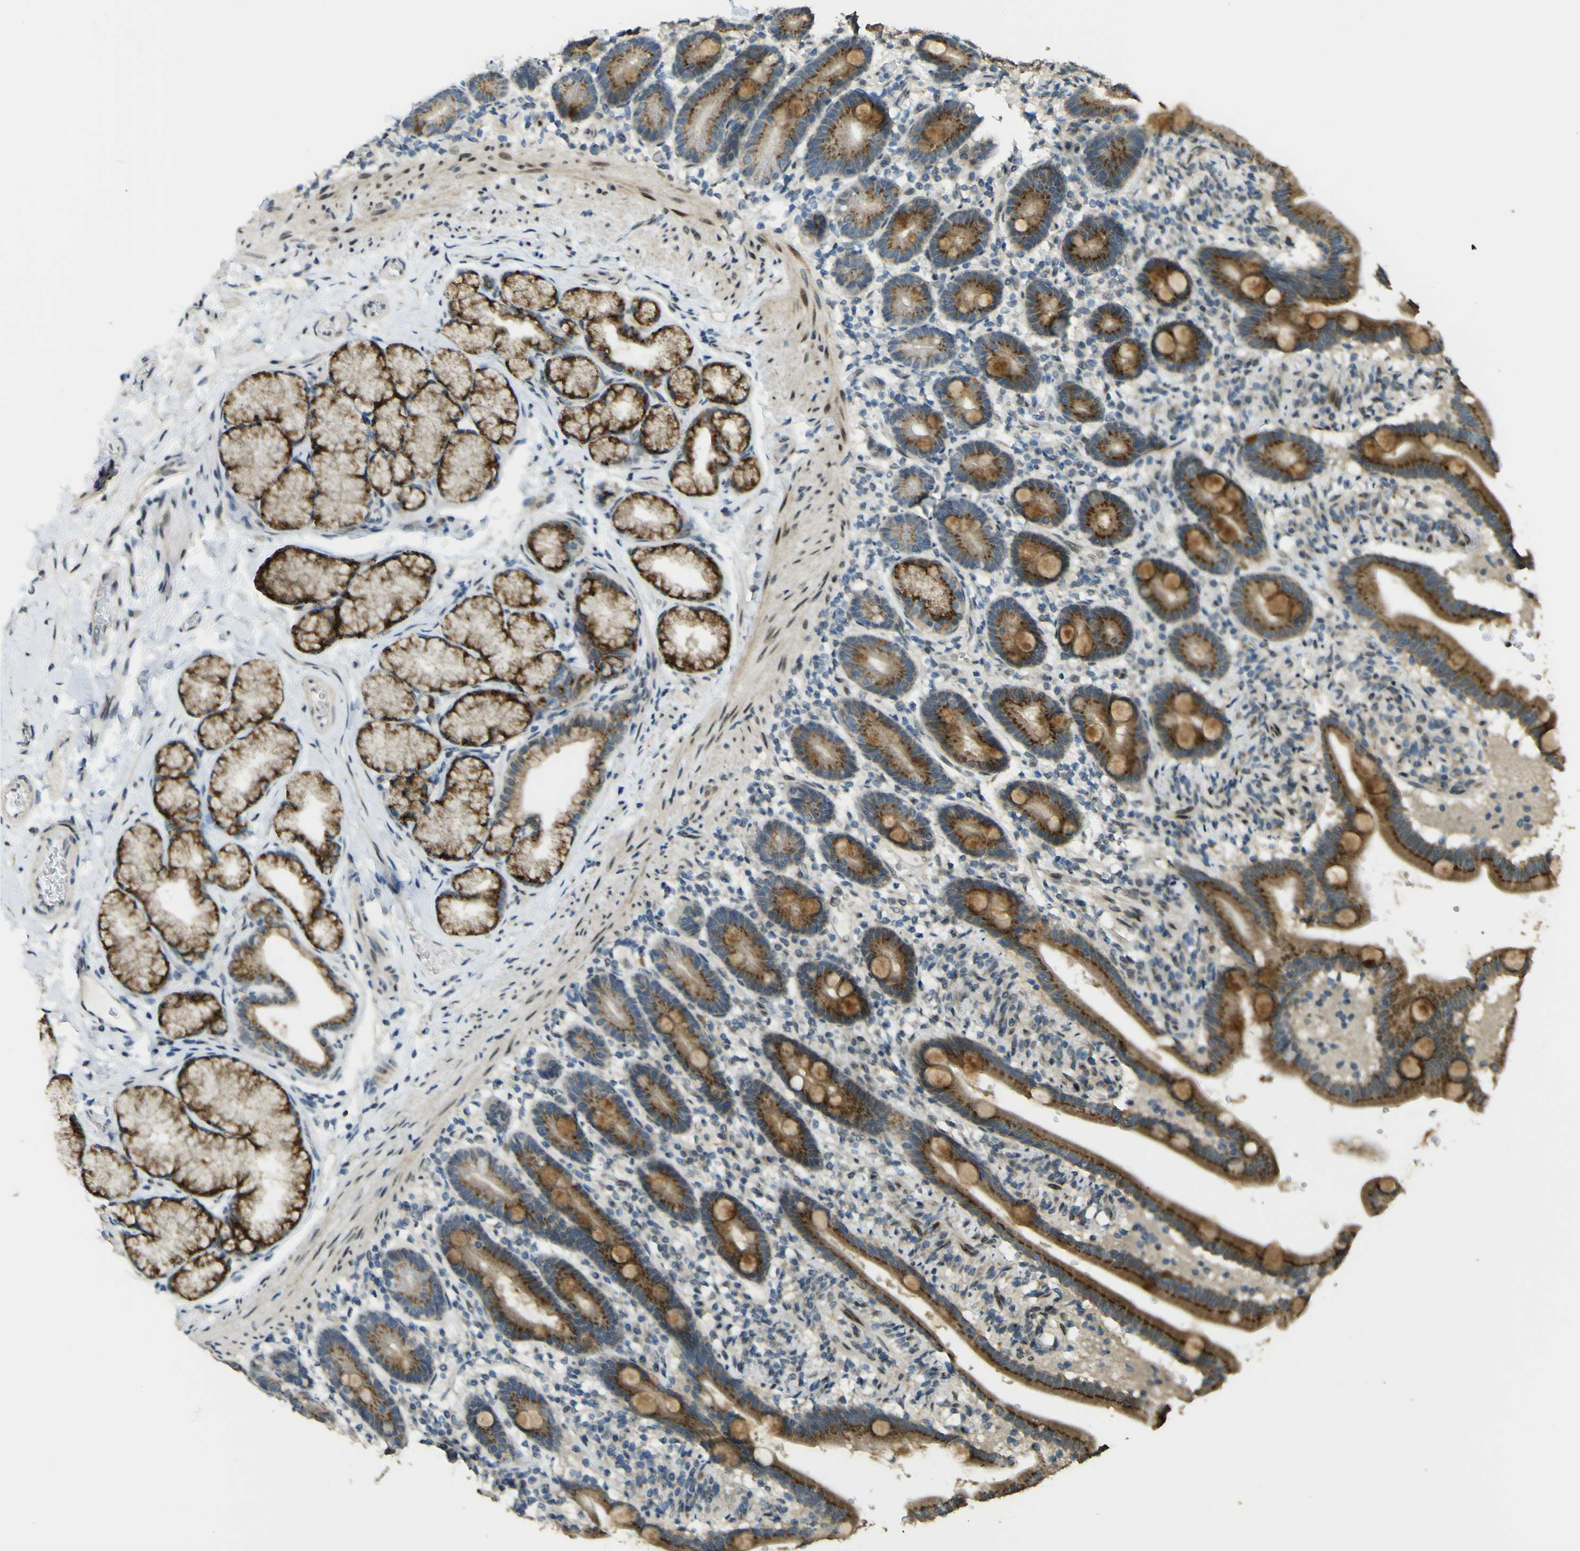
{"staining": {"intensity": "strong", "quantity": ">75%", "location": "cytoplasmic/membranous"}, "tissue": "duodenum", "cell_type": "Glandular cells", "image_type": "normal", "snomed": [{"axis": "morphology", "description": "Normal tissue, NOS"}, {"axis": "topography", "description": "Duodenum"}], "caption": "Approximately >75% of glandular cells in normal duodenum demonstrate strong cytoplasmic/membranous protein expression as visualized by brown immunohistochemical staining.", "gene": "GALNT1", "patient": {"sex": "male", "age": 54}}